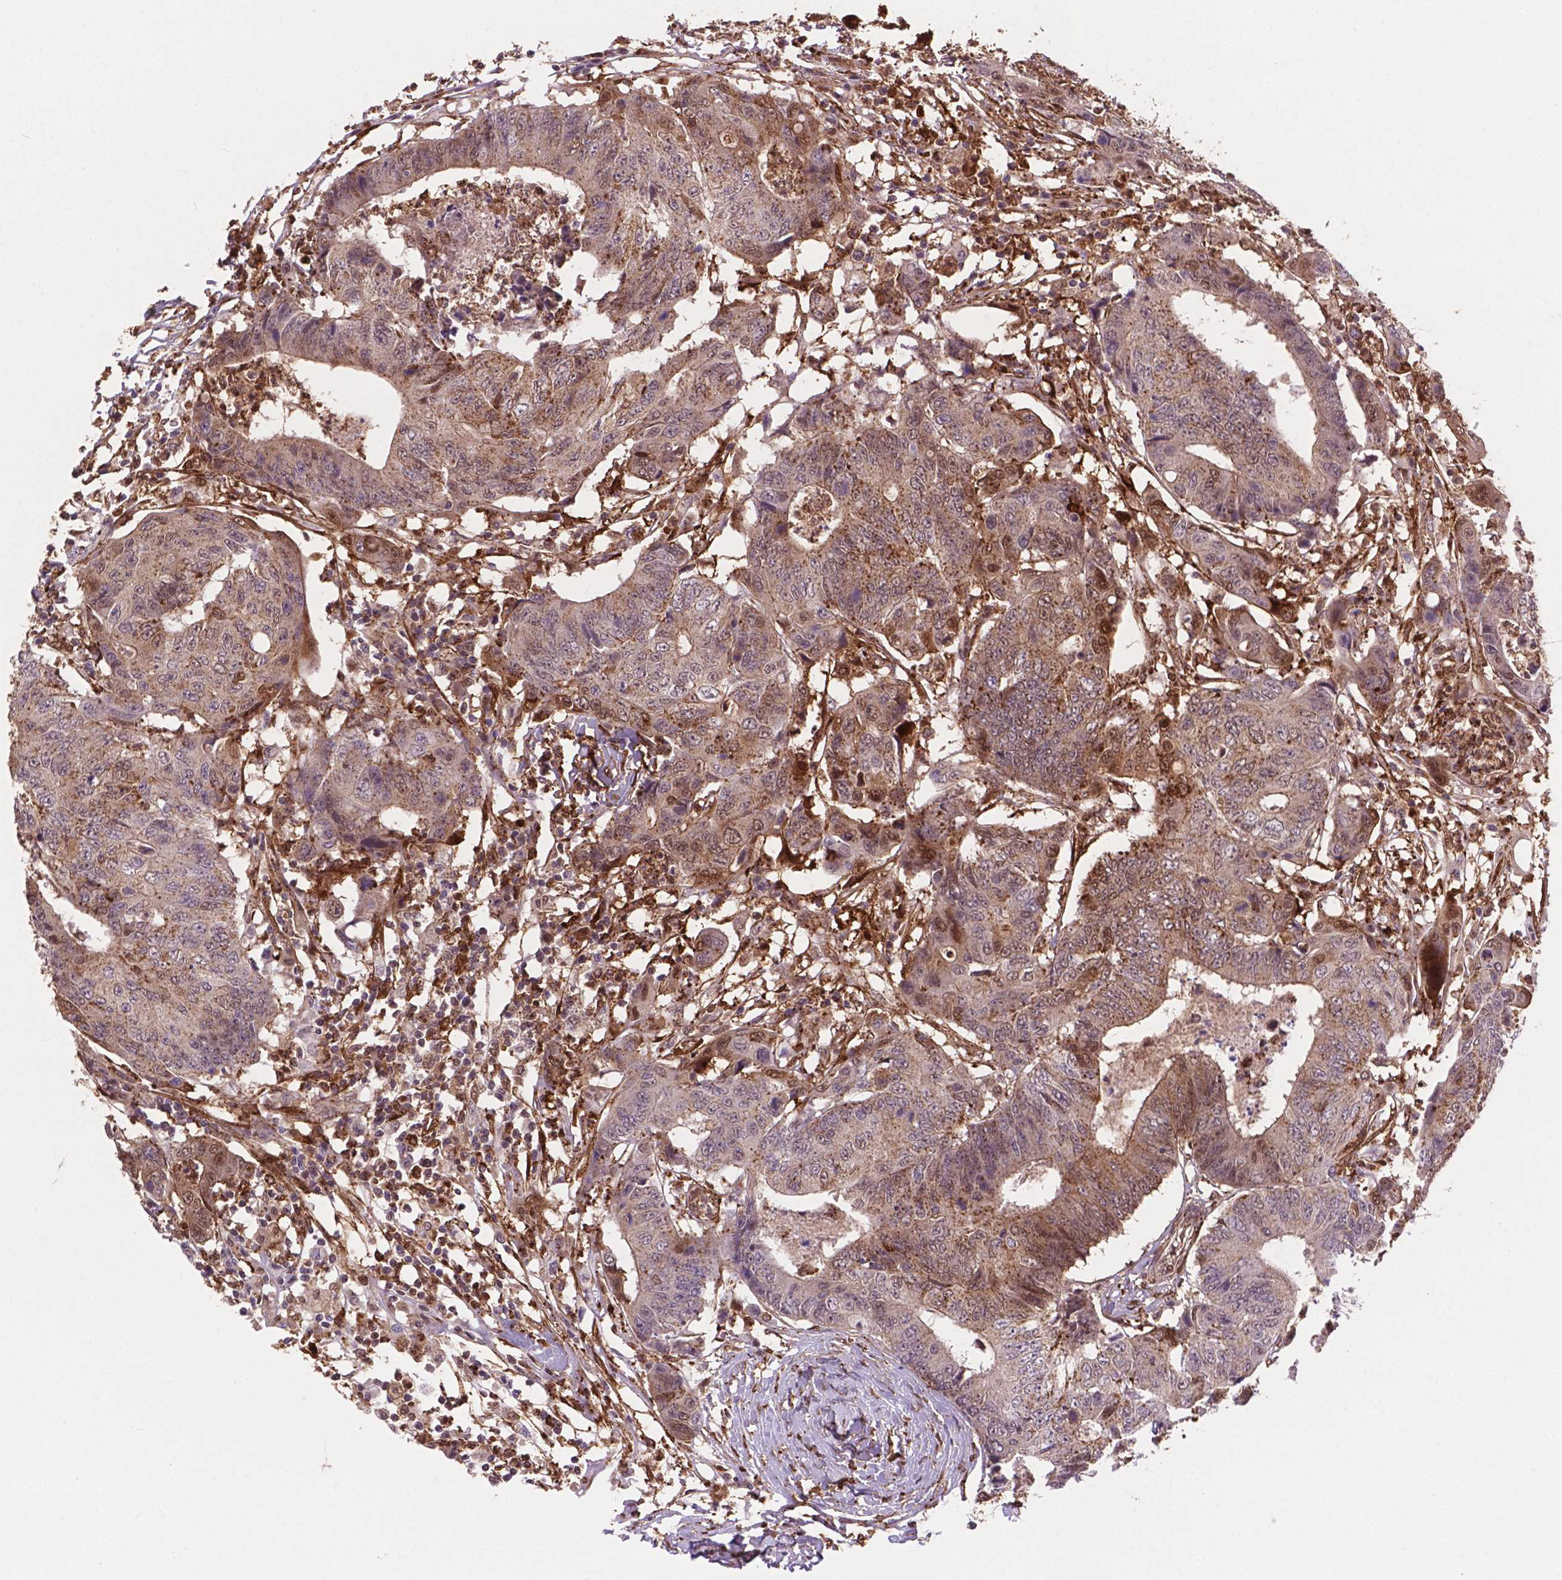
{"staining": {"intensity": "weak", "quantity": "<25%", "location": "cytoplasmic/membranous"}, "tissue": "colorectal cancer", "cell_type": "Tumor cells", "image_type": "cancer", "snomed": [{"axis": "morphology", "description": "Adenocarcinoma, NOS"}, {"axis": "topography", "description": "Colon"}], "caption": "Colorectal cancer (adenocarcinoma) stained for a protein using immunohistochemistry shows no positivity tumor cells.", "gene": "PLIN3", "patient": {"sex": "female", "age": 48}}